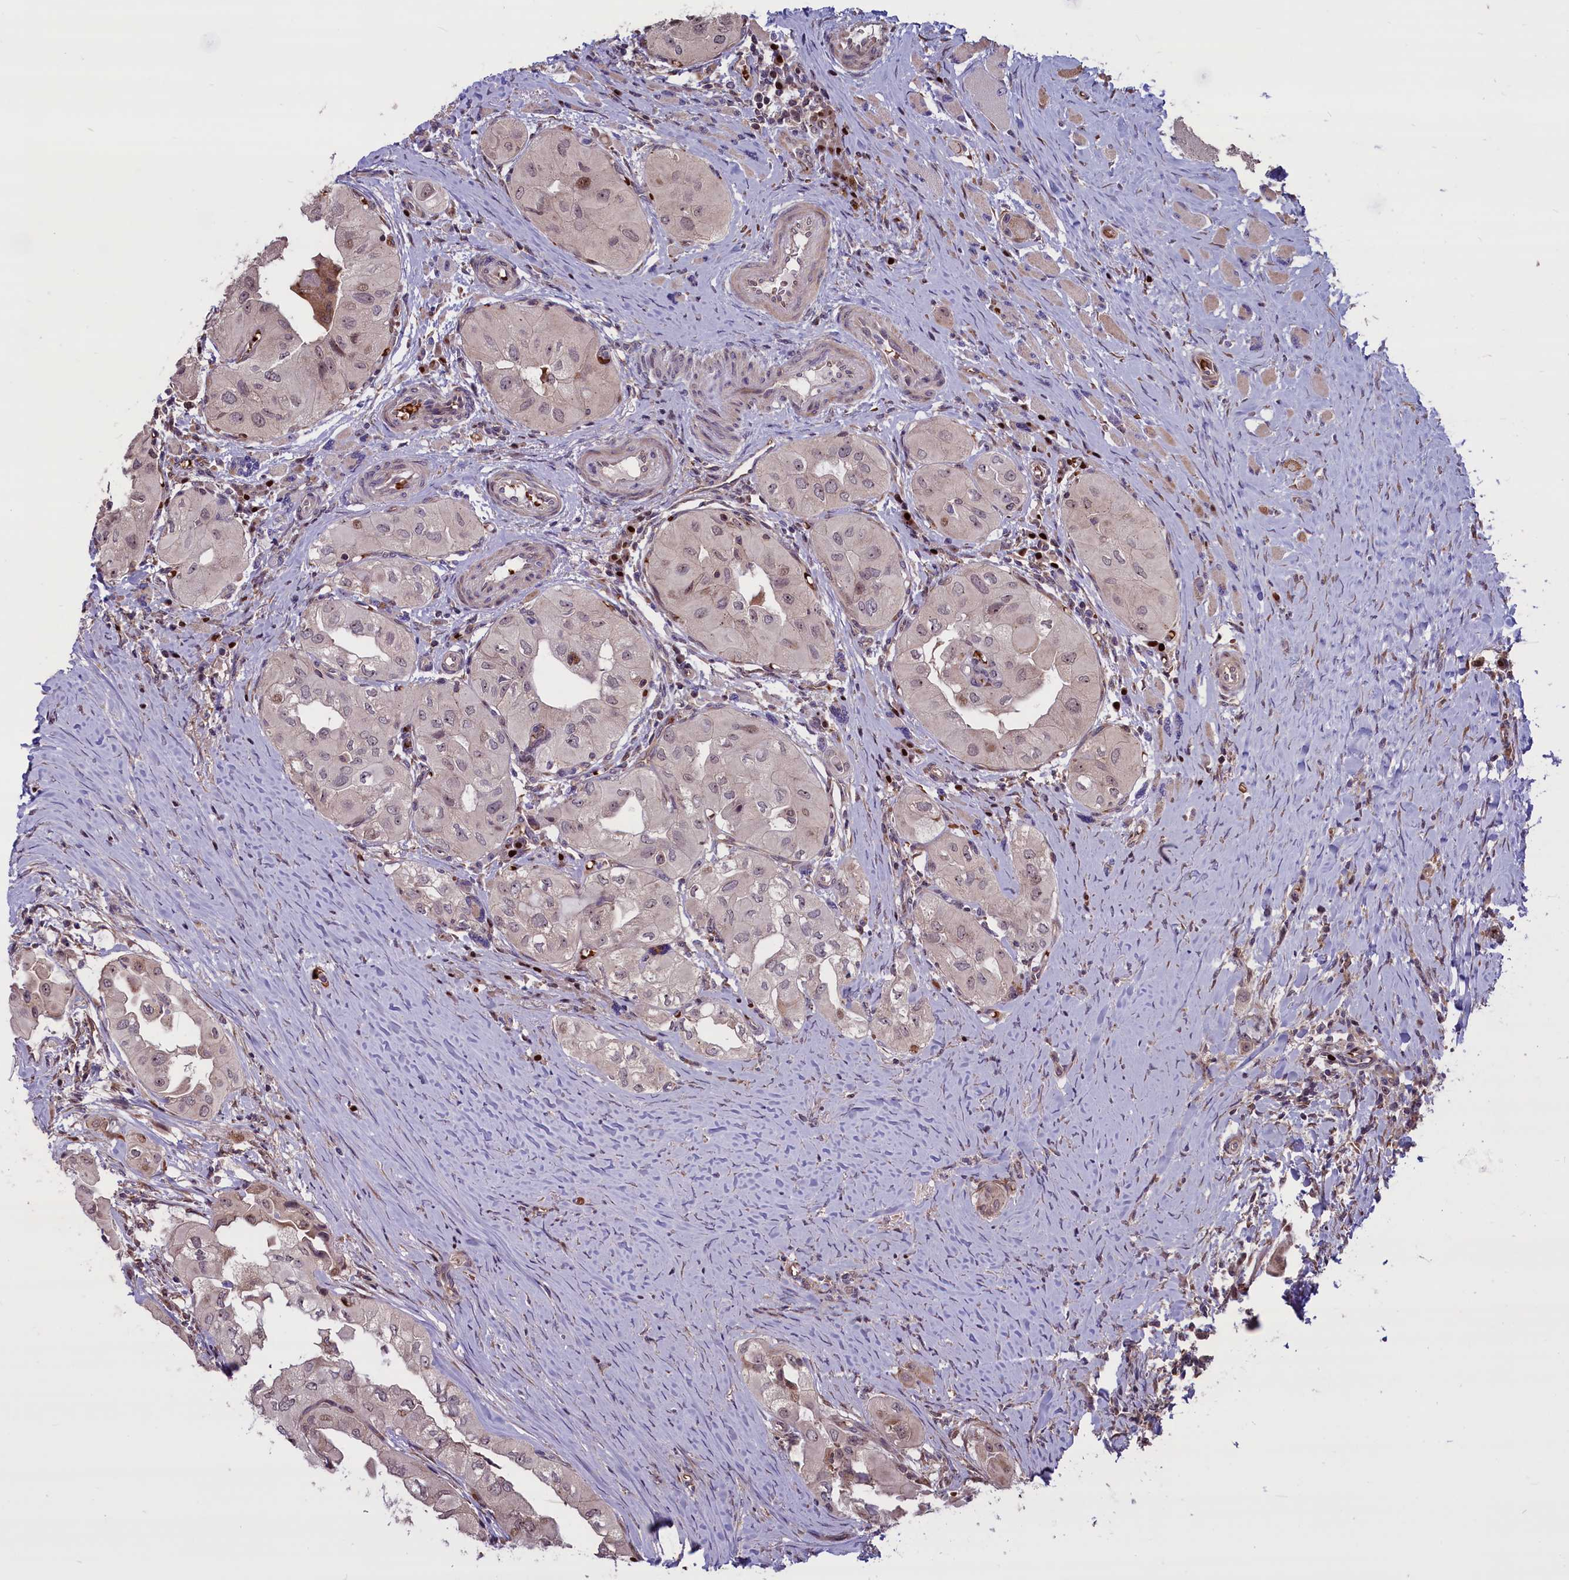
{"staining": {"intensity": "moderate", "quantity": "<25%", "location": "nuclear"}, "tissue": "thyroid cancer", "cell_type": "Tumor cells", "image_type": "cancer", "snomed": [{"axis": "morphology", "description": "Papillary adenocarcinoma, NOS"}, {"axis": "topography", "description": "Thyroid gland"}], "caption": "A high-resolution histopathology image shows IHC staining of thyroid cancer, which exhibits moderate nuclear positivity in approximately <25% of tumor cells.", "gene": "SHFL", "patient": {"sex": "female", "age": 59}}